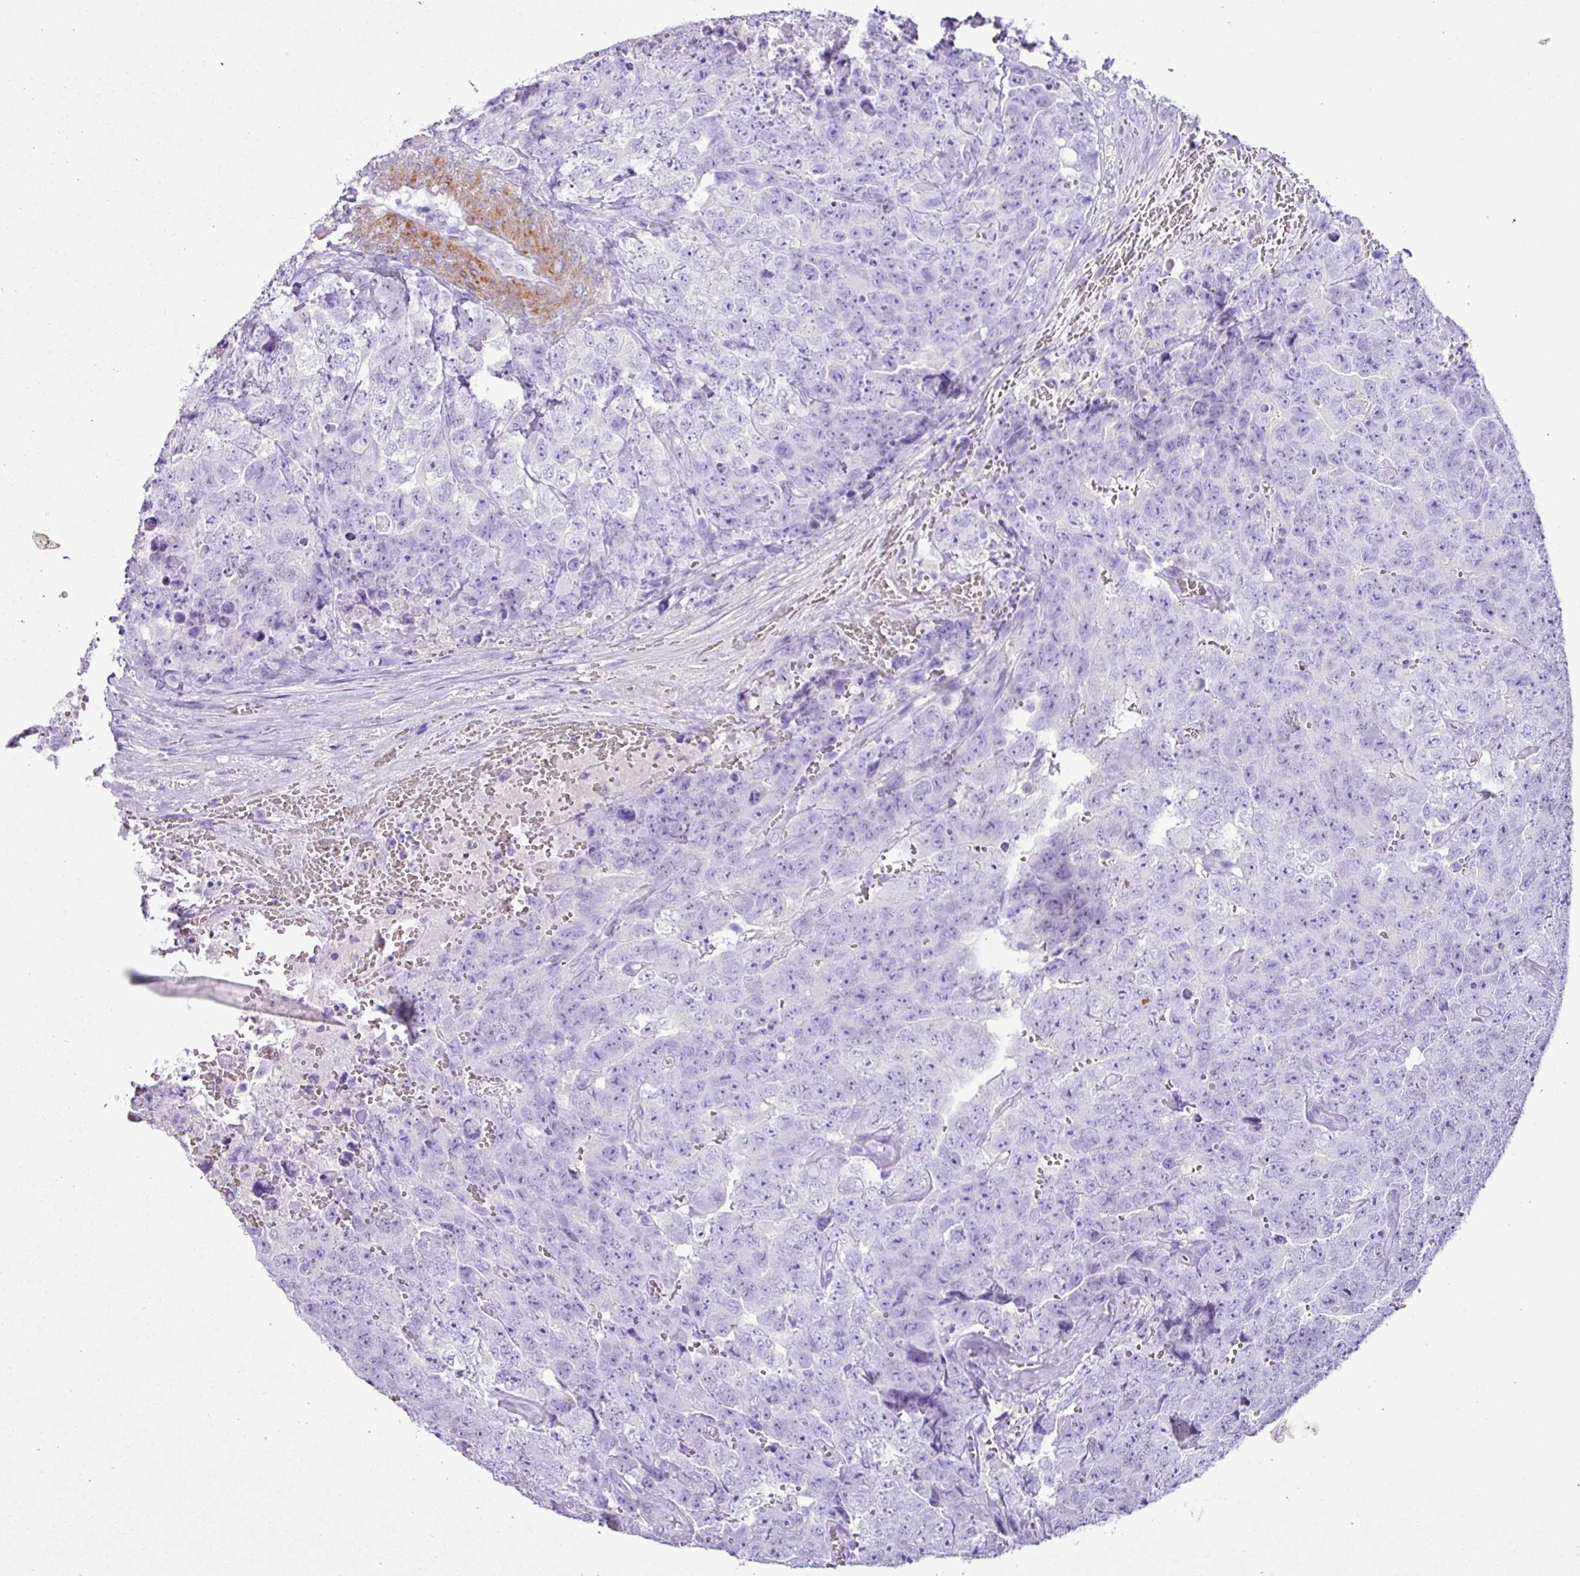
{"staining": {"intensity": "negative", "quantity": "none", "location": "none"}, "tissue": "testis cancer", "cell_type": "Tumor cells", "image_type": "cancer", "snomed": [{"axis": "morphology", "description": "Seminoma, NOS"}, {"axis": "morphology", "description": "Teratoma, malignant, NOS"}, {"axis": "topography", "description": "Testis"}], "caption": "Immunohistochemical staining of human teratoma (malignant) (testis) reveals no significant positivity in tumor cells.", "gene": "ZSCAN5A", "patient": {"sex": "male", "age": 34}}